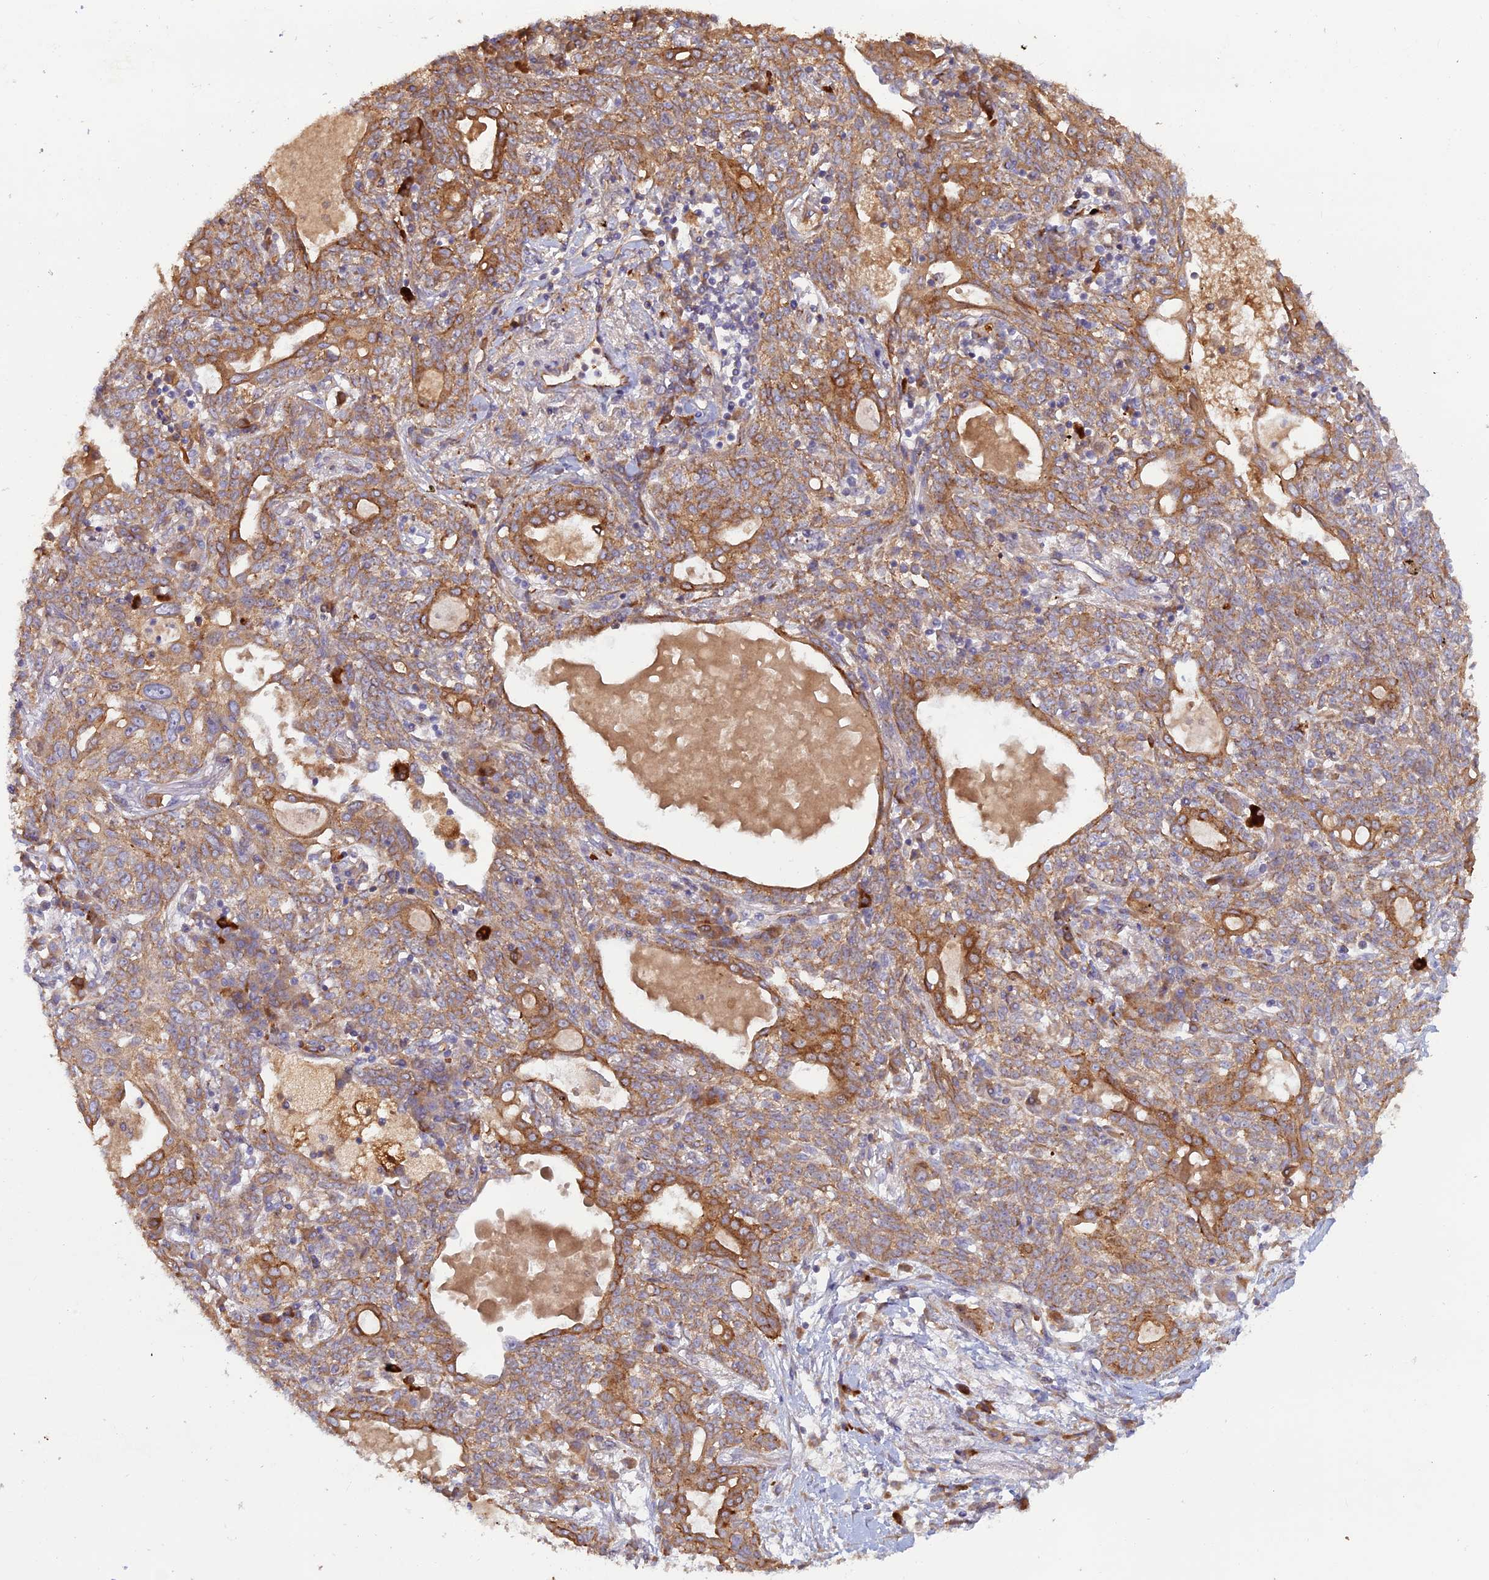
{"staining": {"intensity": "moderate", "quantity": ">75%", "location": "cytoplasmic/membranous"}, "tissue": "lung cancer", "cell_type": "Tumor cells", "image_type": "cancer", "snomed": [{"axis": "morphology", "description": "Squamous cell carcinoma, NOS"}, {"axis": "topography", "description": "Lung"}], "caption": "DAB immunohistochemical staining of squamous cell carcinoma (lung) reveals moderate cytoplasmic/membranous protein staining in about >75% of tumor cells. (DAB IHC, brown staining for protein, blue staining for nuclei).", "gene": "GMCL1", "patient": {"sex": "female", "age": 70}}